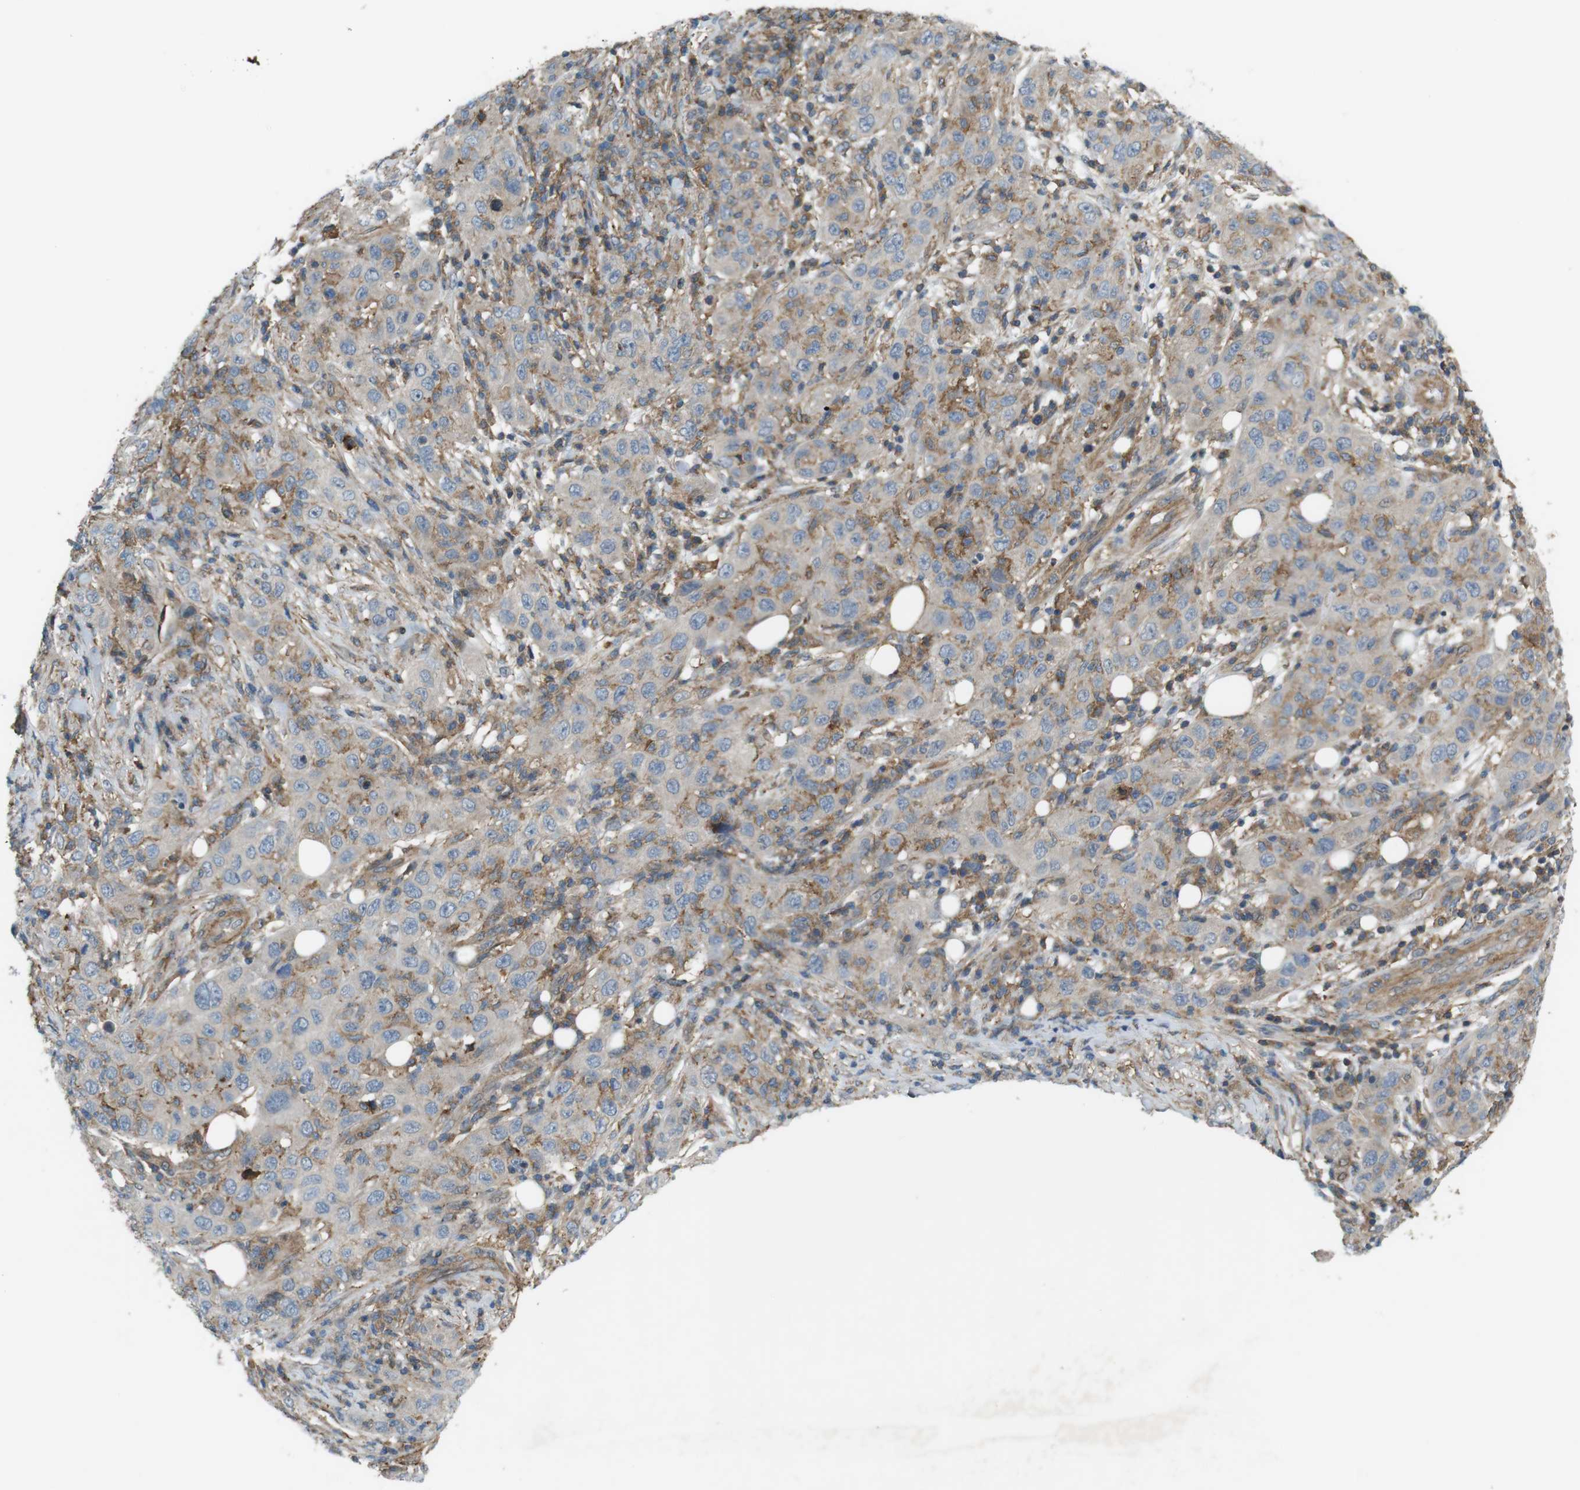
{"staining": {"intensity": "weak", "quantity": "<25%", "location": "cytoplasmic/membranous"}, "tissue": "skin cancer", "cell_type": "Tumor cells", "image_type": "cancer", "snomed": [{"axis": "morphology", "description": "Squamous cell carcinoma, NOS"}, {"axis": "topography", "description": "Skin"}], "caption": "Micrograph shows no significant protein staining in tumor cells of squamous cell carcinoma (skin).", "gene": "DDAH2", "patient": {"sex": "female", "age": 88}}